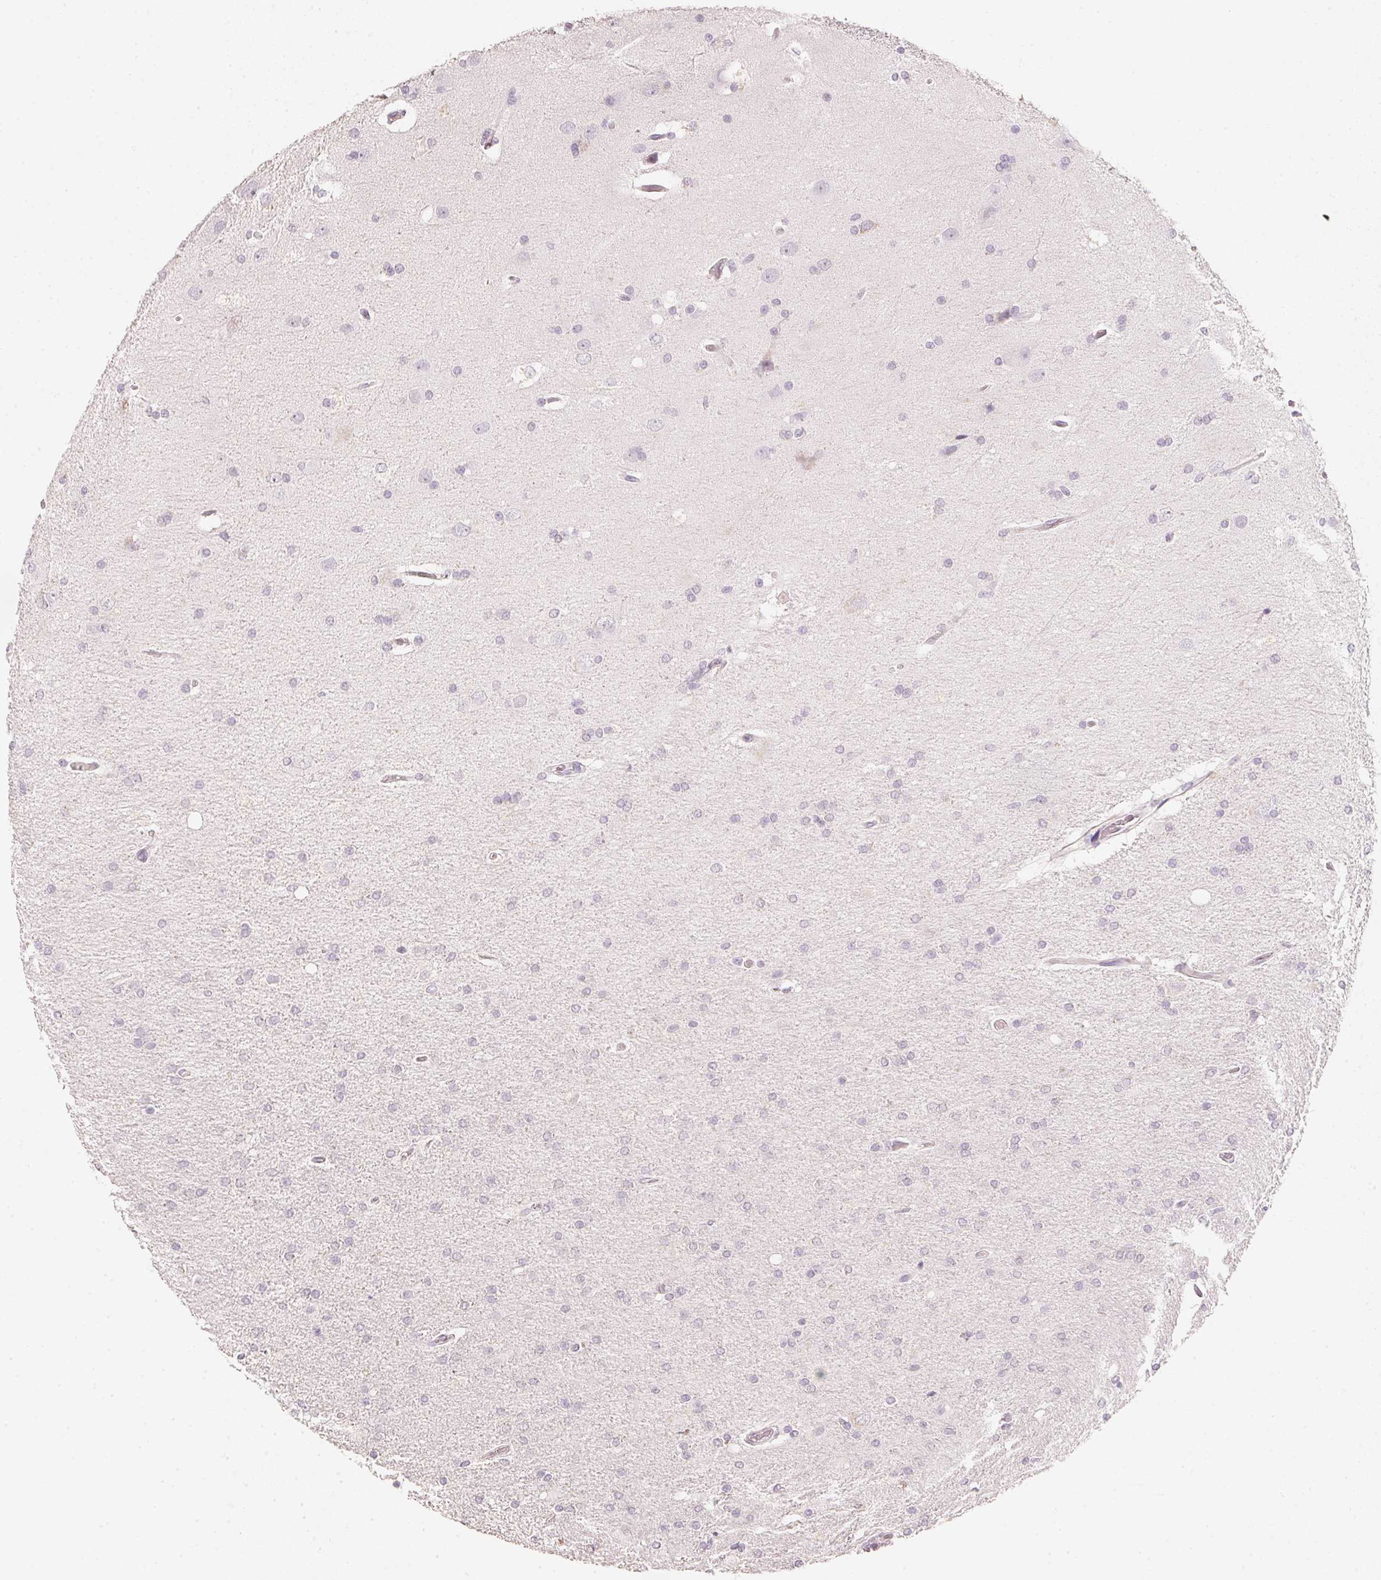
{"staining": {"intensity": "negative", "quantity": "none", "location": "none"}, "tissue": "glioma", "cell_type": "Tumor cells", "image_type": "cancer", "snomed": [{"axis": "morphology", "description": "Glioma, malignant, High grade"}, {"axis": "topography", "description": "Cerebral cortex"}], "caption": "Immunohistochemical staining of human high-grade glioma (malignant) exhibits no significant staining in tumor cells. (Brightfield microscopy of DAB (3,3'-diaminobenzidine) IHC at high magnification).", "gene": "IGFBP1", "patient": {"sex": "male", "age": 70}}